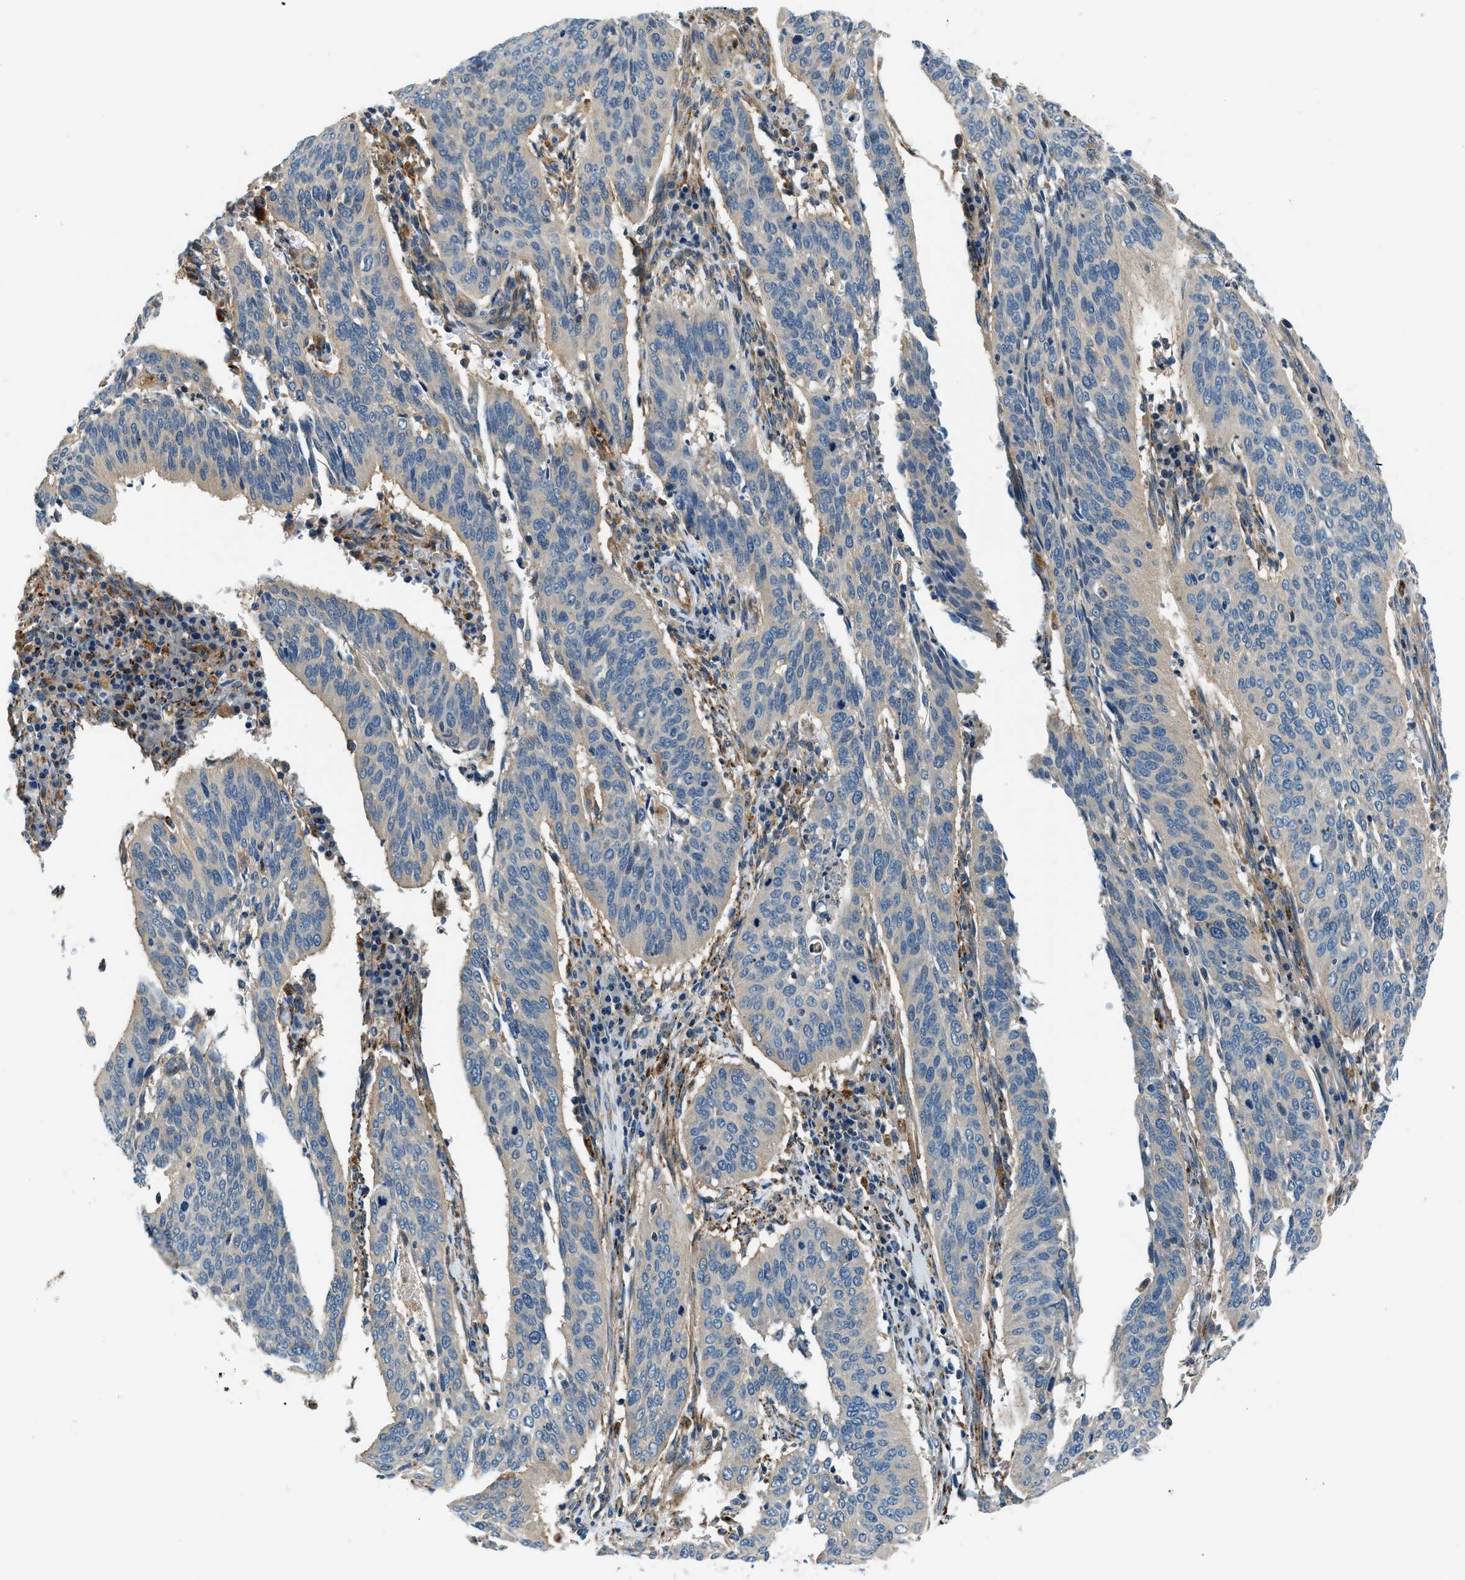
{"staining": {"intensity": "negative", "quantity": "none", "location": "none"}, "tissue": "cervical cancer", "cell_type": "Tumor cells", "image_type": "cancer", "snomed": [{"axis": "morphology", "description": "Normal tissue, NOS"}, {"axis": "morphology", "description": "Squamous cell carcinoma, NOS"}, {"axis": "topography", "description": "Cervix"}], "caption": "Immunohistochemical staining of human squamous cell carcinoma (cervical) reveals no significant staining in tumor cells.", "gene": "SLC19A2", "patient": {"sex": "female", "age": 39}}